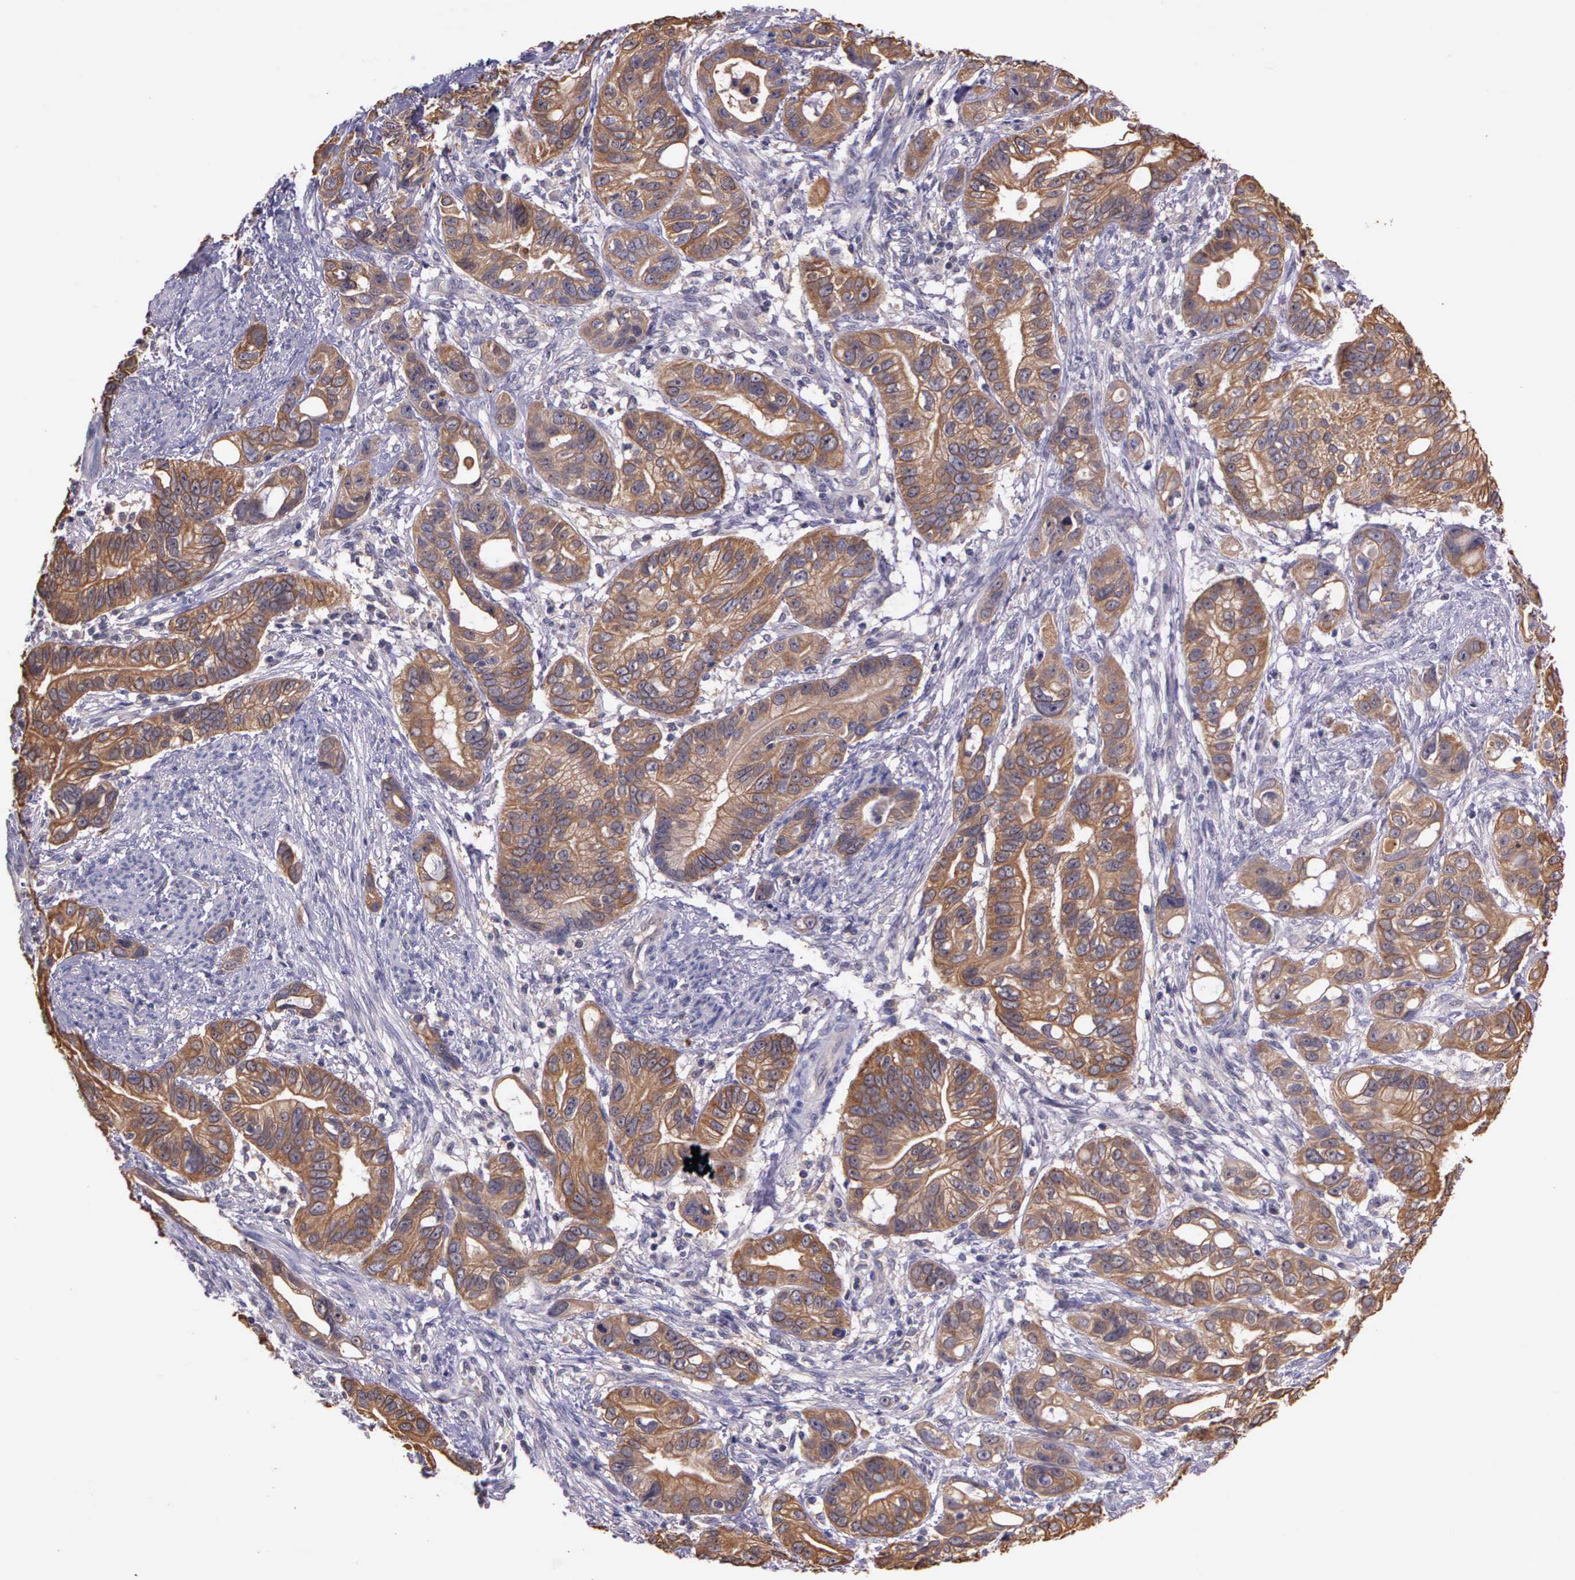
{"staining": {"intensity": "weak", "quantity": ">75%", "location": "cytoplasmic/membranous"}, "tissue": "stomach cancer", "cell_type": "Tumor cells", "image_type": "cancer", "snomed": [{"axis": "morphology", "description": "Adenocarcinoma, NOS"}, {"axis": "topography", "description": "Stomach, upper"}], "caption": "Immunohistochemistry (IHC) of human stomach adenocarcinoma reveals low levels of weak cytoplasmic/membranous expression in approximately >75% of tumor cells.", "gene": "IGBP1", "patient": {"sex": "male", "age": 47}}